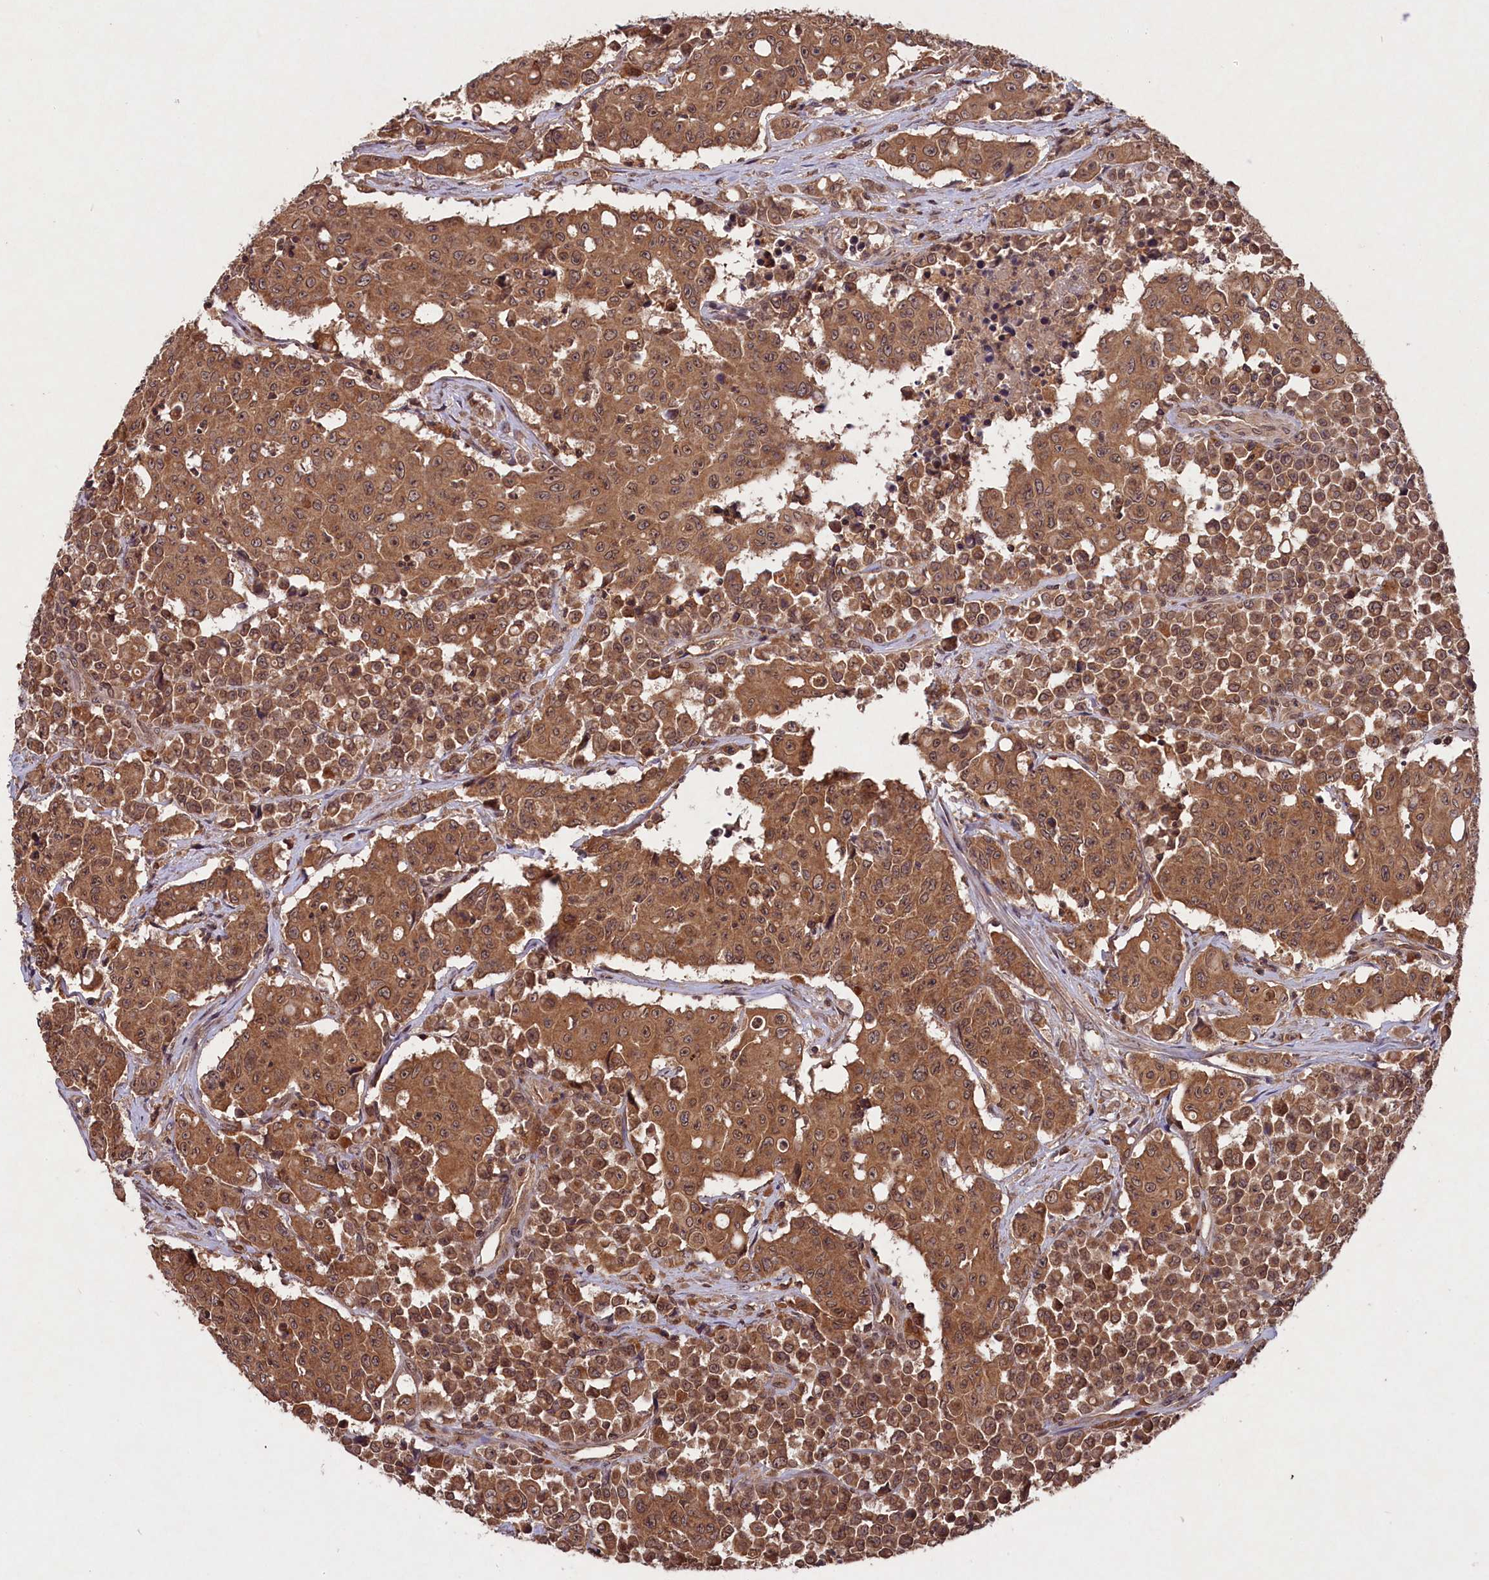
{"staining": {"intensity": "moderate", "quantity": ">75%", "location": "cytoplasmic/membranous"}, "tissue": "colorectal cancer", "cell_type": "Tumor cells", "image_type": "cancer", "snomed": [{"axis": "morphology", "description": "Adenocarcinoma, NOS"}, {"axis": "topography", "description": "Colon"}], "caption": "Immunohistochemical staining of human colorectal cancer (adenocarcinoma) shows medium levels of moderate cytoplasmic/membranous protein expression in about >75% of tumor cells.", "gene": "CHAC1", "patient": {"sex": "male", "age": 51}}